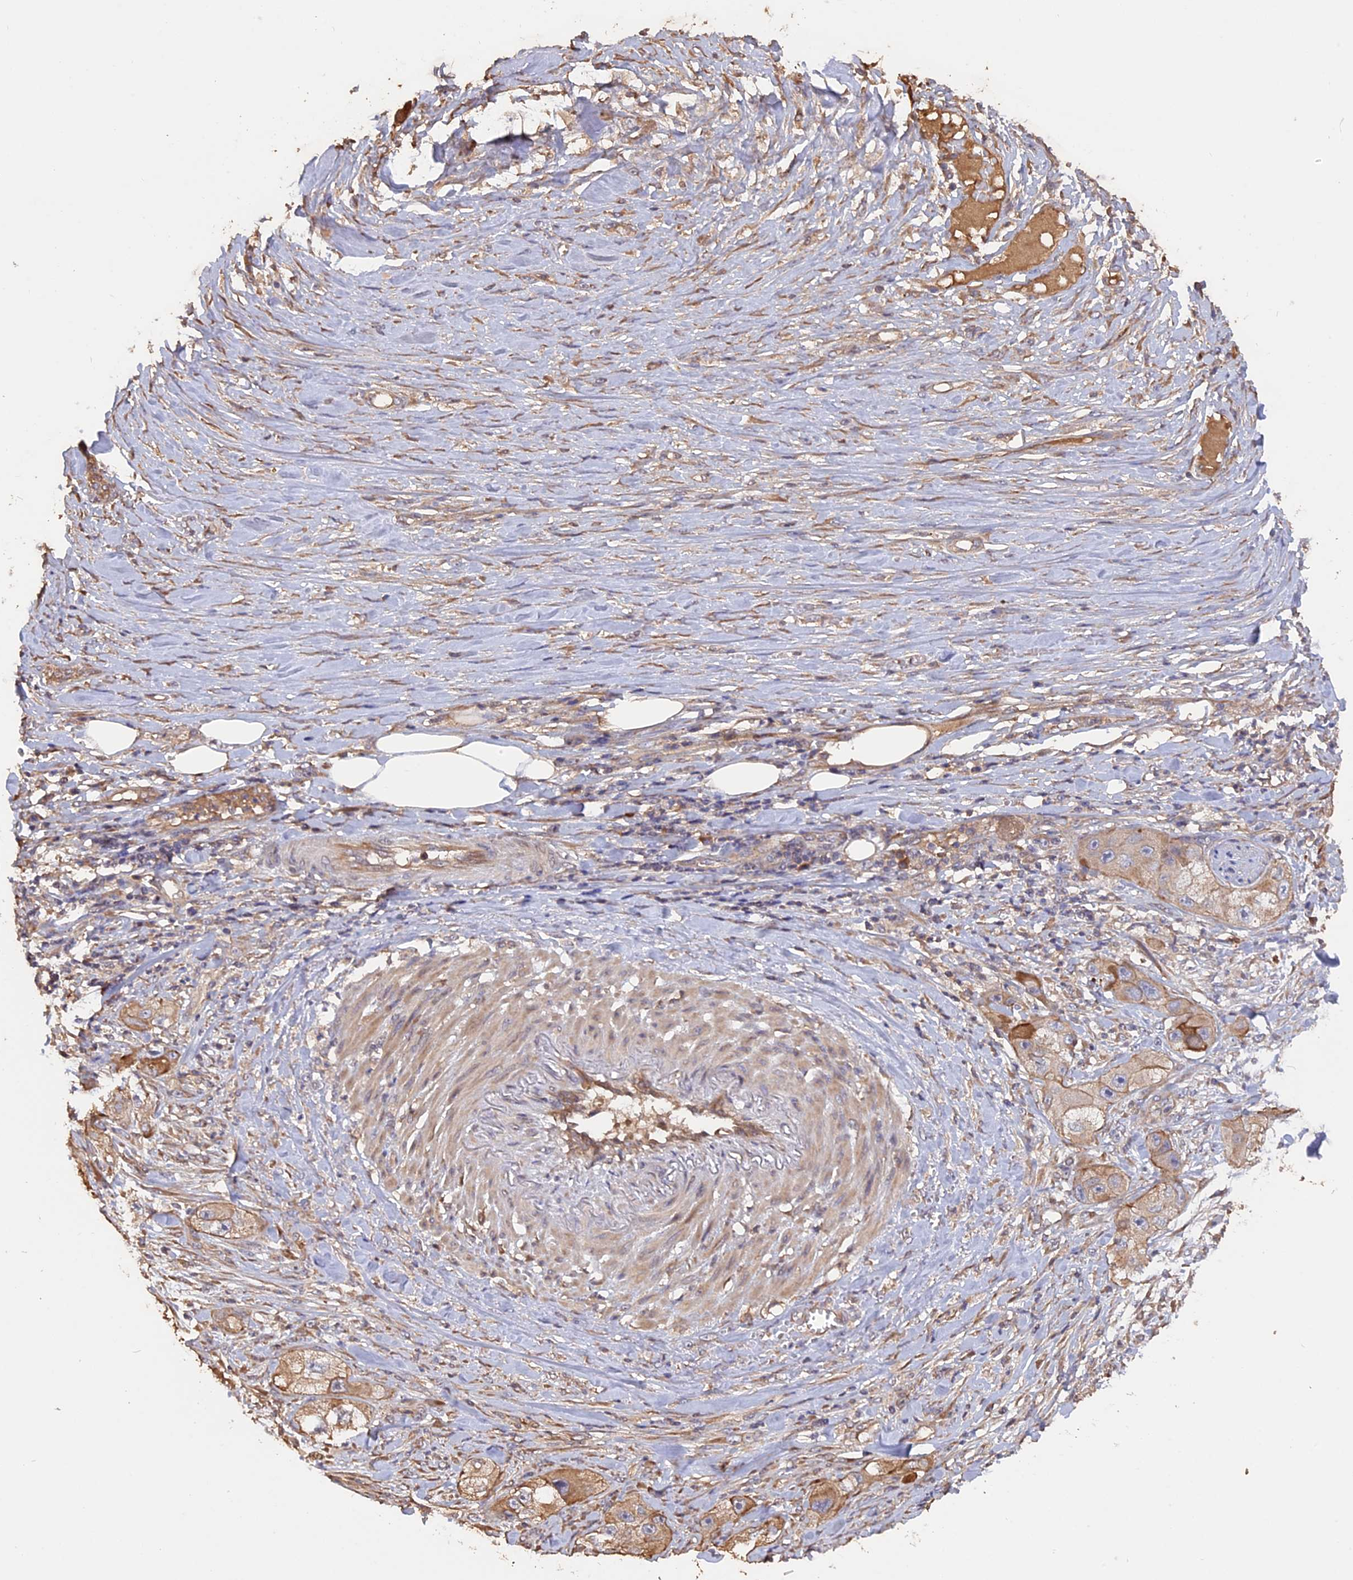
{"staining": {"intensity": "weak", "quantity": "25%-75%", "location": "cytoplasmic/membranous"}, "tissue": "skin cancer", "cell_type": "Tumor cells", "image_type": "cancer", "snomed": [{"axis": "morphology", "description": "Squamous cell carcinoma, NOS"}, {"axis": "topography", "description": "Skin"}, {"axis": "topography", "description": "Subcutis"}], "caption": "Brown immunohistochemical staining in skin cancer exhibits weak cytoplasmic/membranous staining in approximately 25%-75% of tumor cells.", "gene": "RASAL1", "patient": {"sex": "male", "age": 73}}